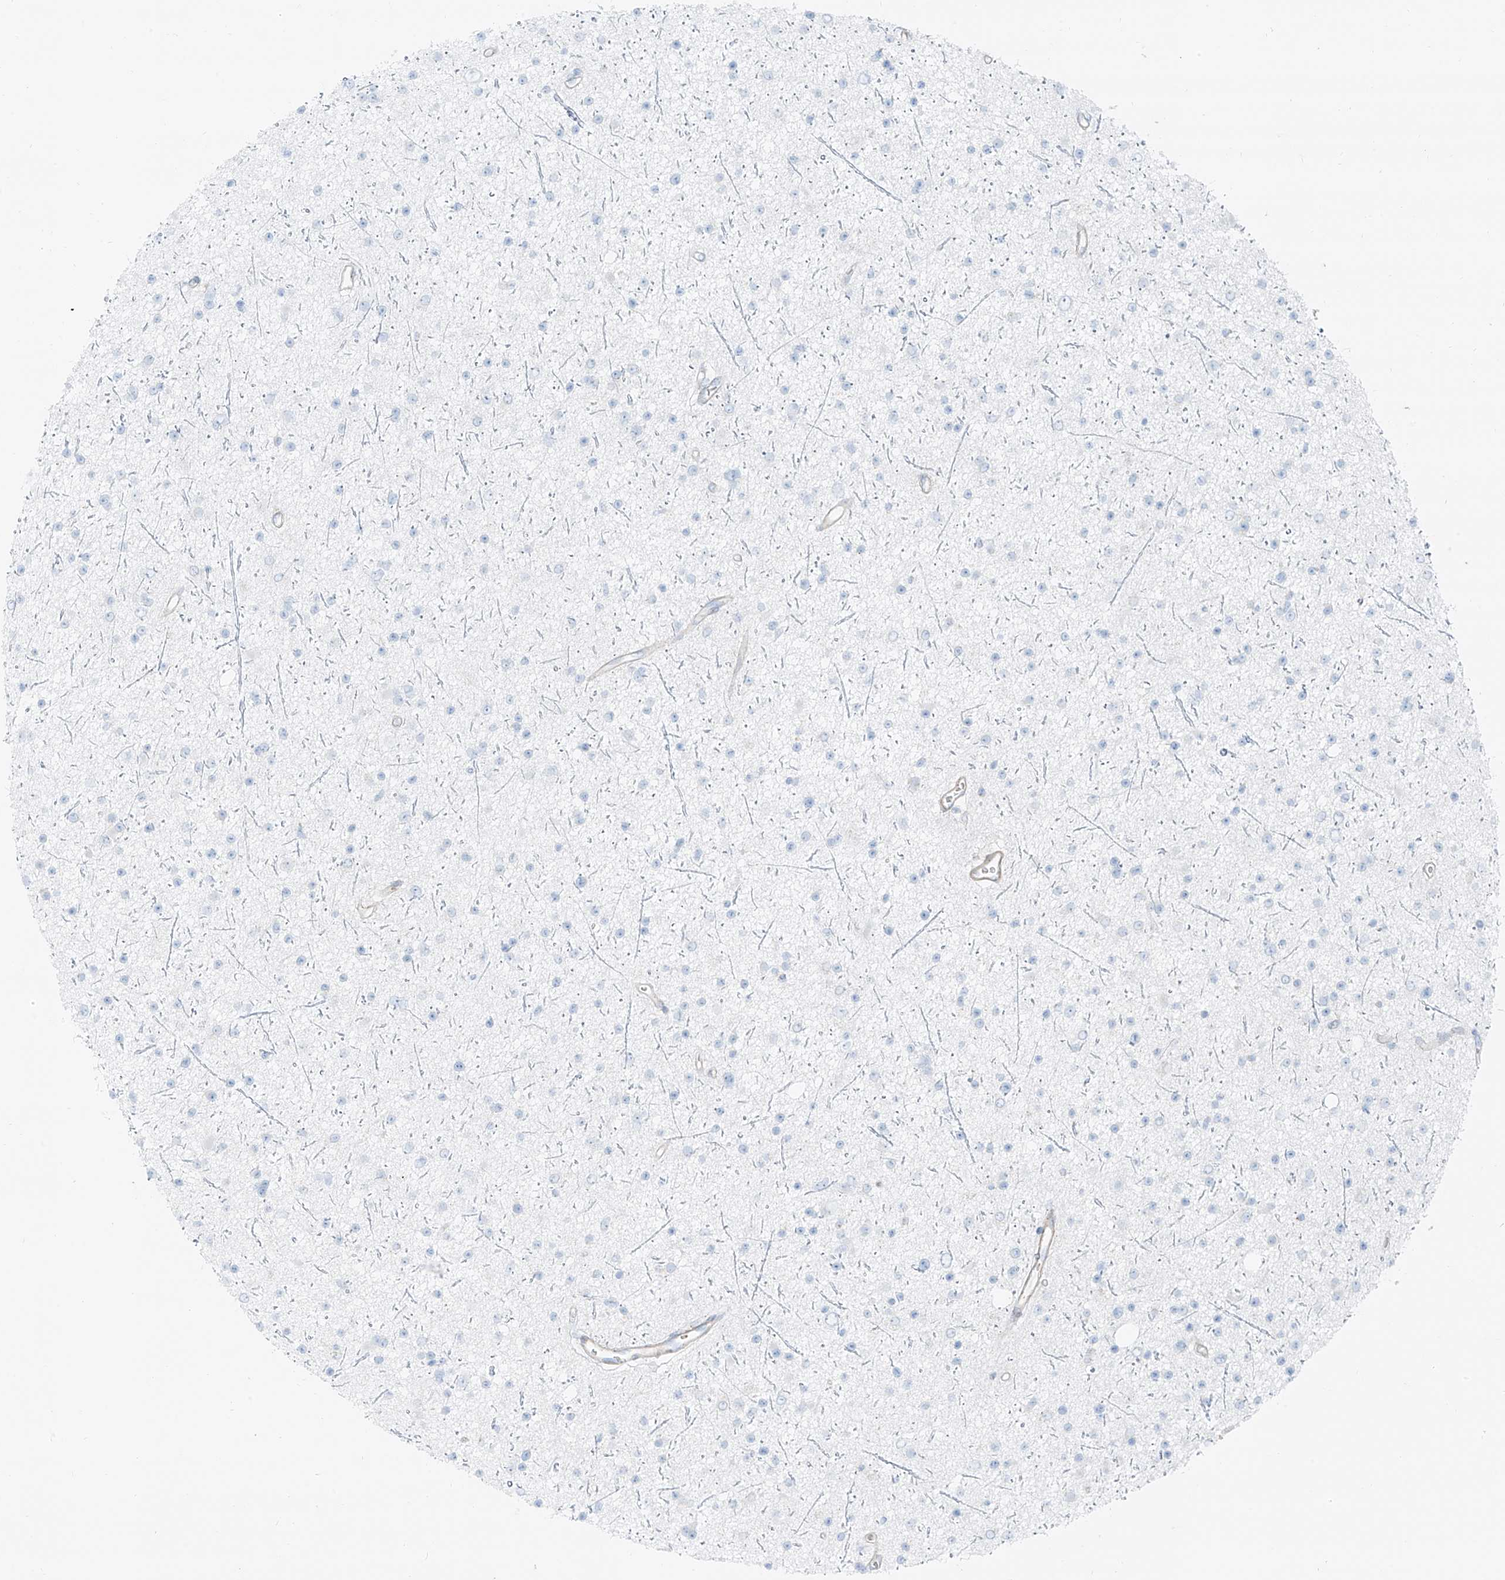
{"staining": {"intensity": "negative", "quantity": "none", "location": "none"}, "tissue": "glioma", "cell_type": "Tumor cells", "image_type": "cancer", "snomed": [{"axis": "morphology", "description": "Glioma, malignant, Low grade"}, {"axis": "topography", "description": "Cerebral cortex"}], "caption": "Immunohistochemistry (IHC) micrograph of human glioma stained for a protein (brown), which displays no positivity in tumor cells.", "gene": "SMCP", "patient": {"sex": "female", "age": 39}}